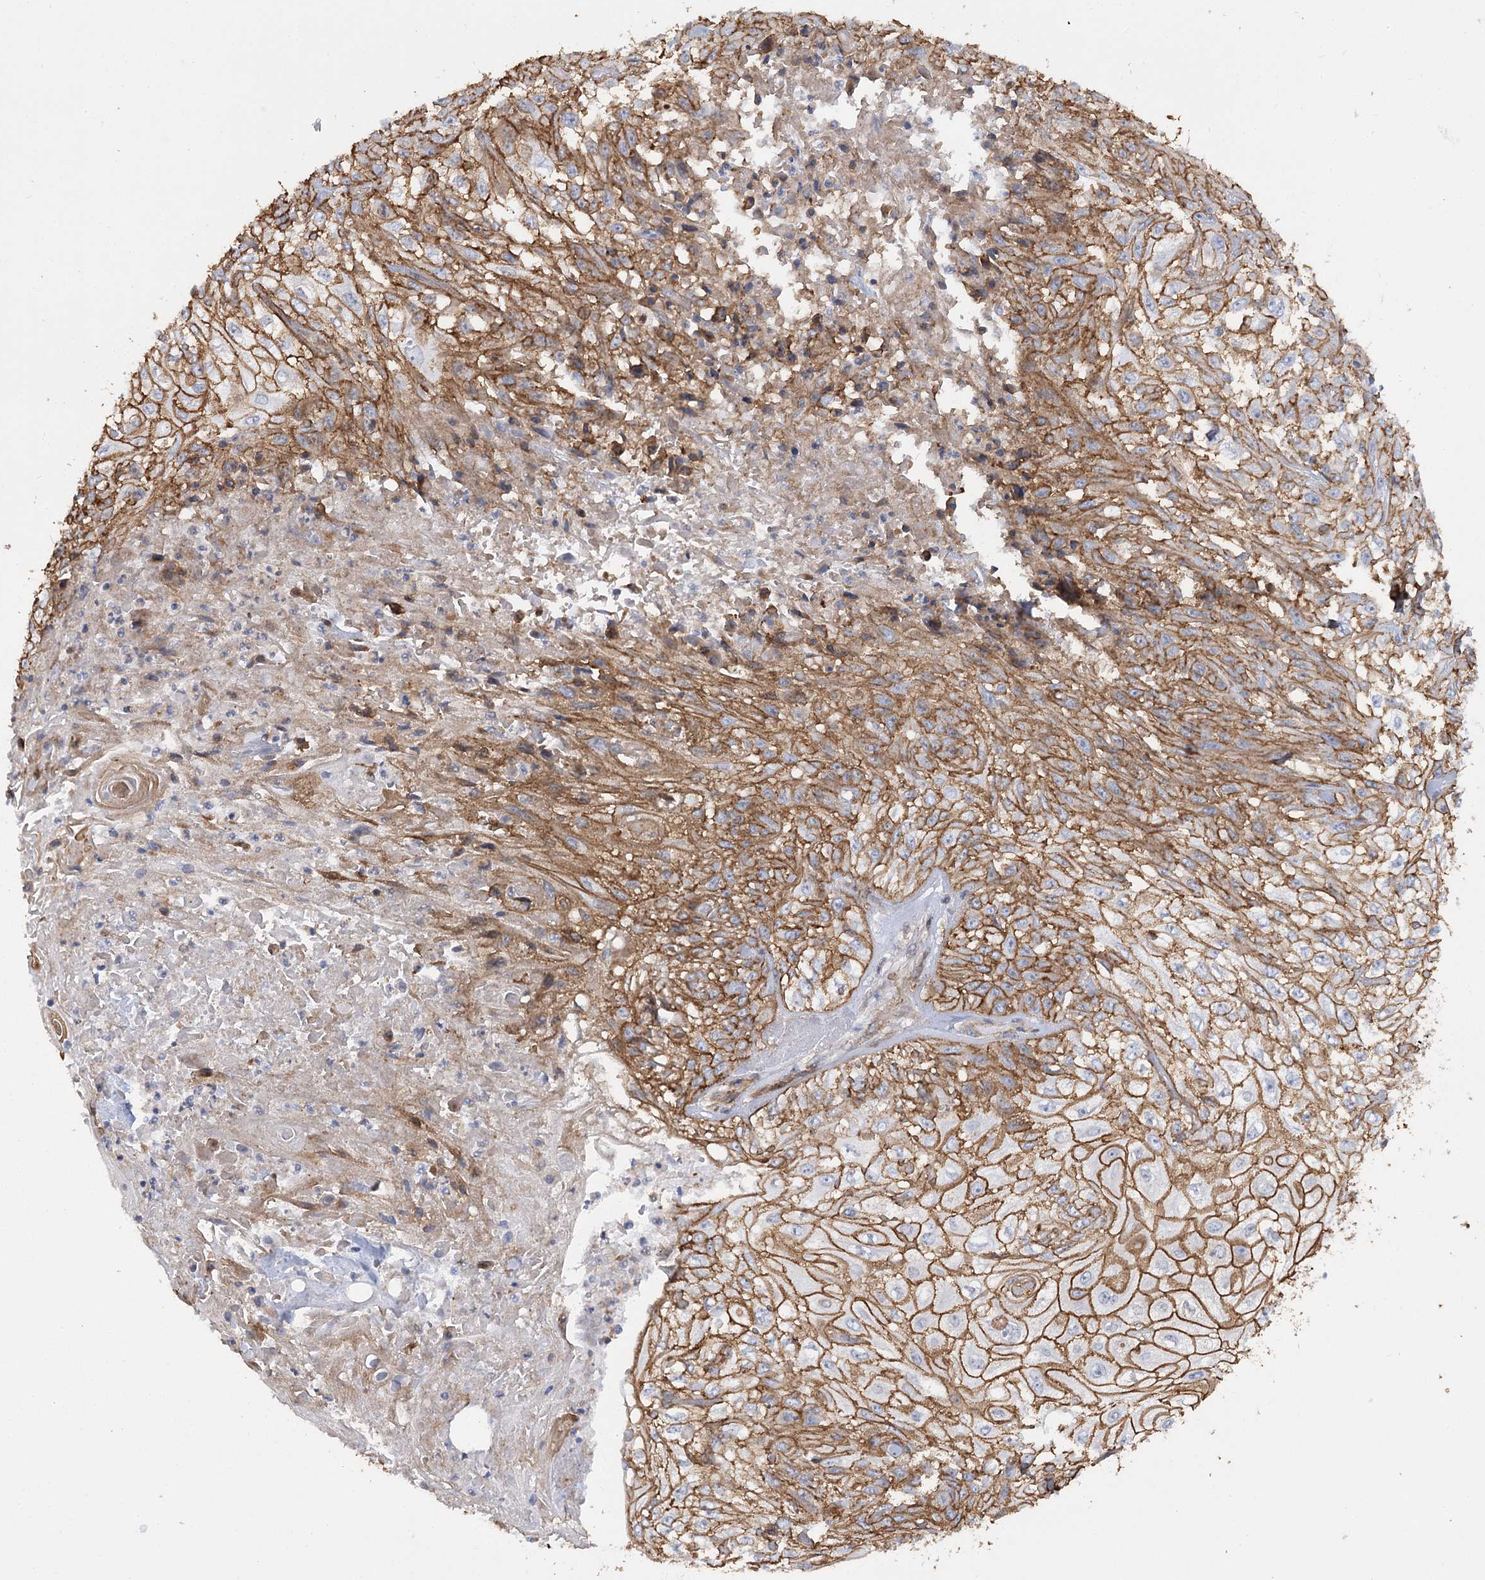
{"staining": {"intensity": "strong", "quantity": ">75%", "location": "cytoplasmic/membranous"}, "tissue": "skin cancer", "cell_type": "Tumor cells", "image_type": "cancer", "snomed": [{"axis": "morphology", "description": "Squamous cell carcinoma, NOS"}, {"axis": "morphology", "description": "Squamous cell carcinoma, metastatic, NOS"}, {"axis": "topography", "description": "Skin"}, {"axis": "topography", "description": "Lymph node"}], "caption": "This is a micrograph of IHC staining of skin squamous cell carcinoma, which shows strong positivity in the cytoplasmic/membranous of tumor cells.", "gene": "SYNPO2", "patient": {"sex": "male", "age": 75}}